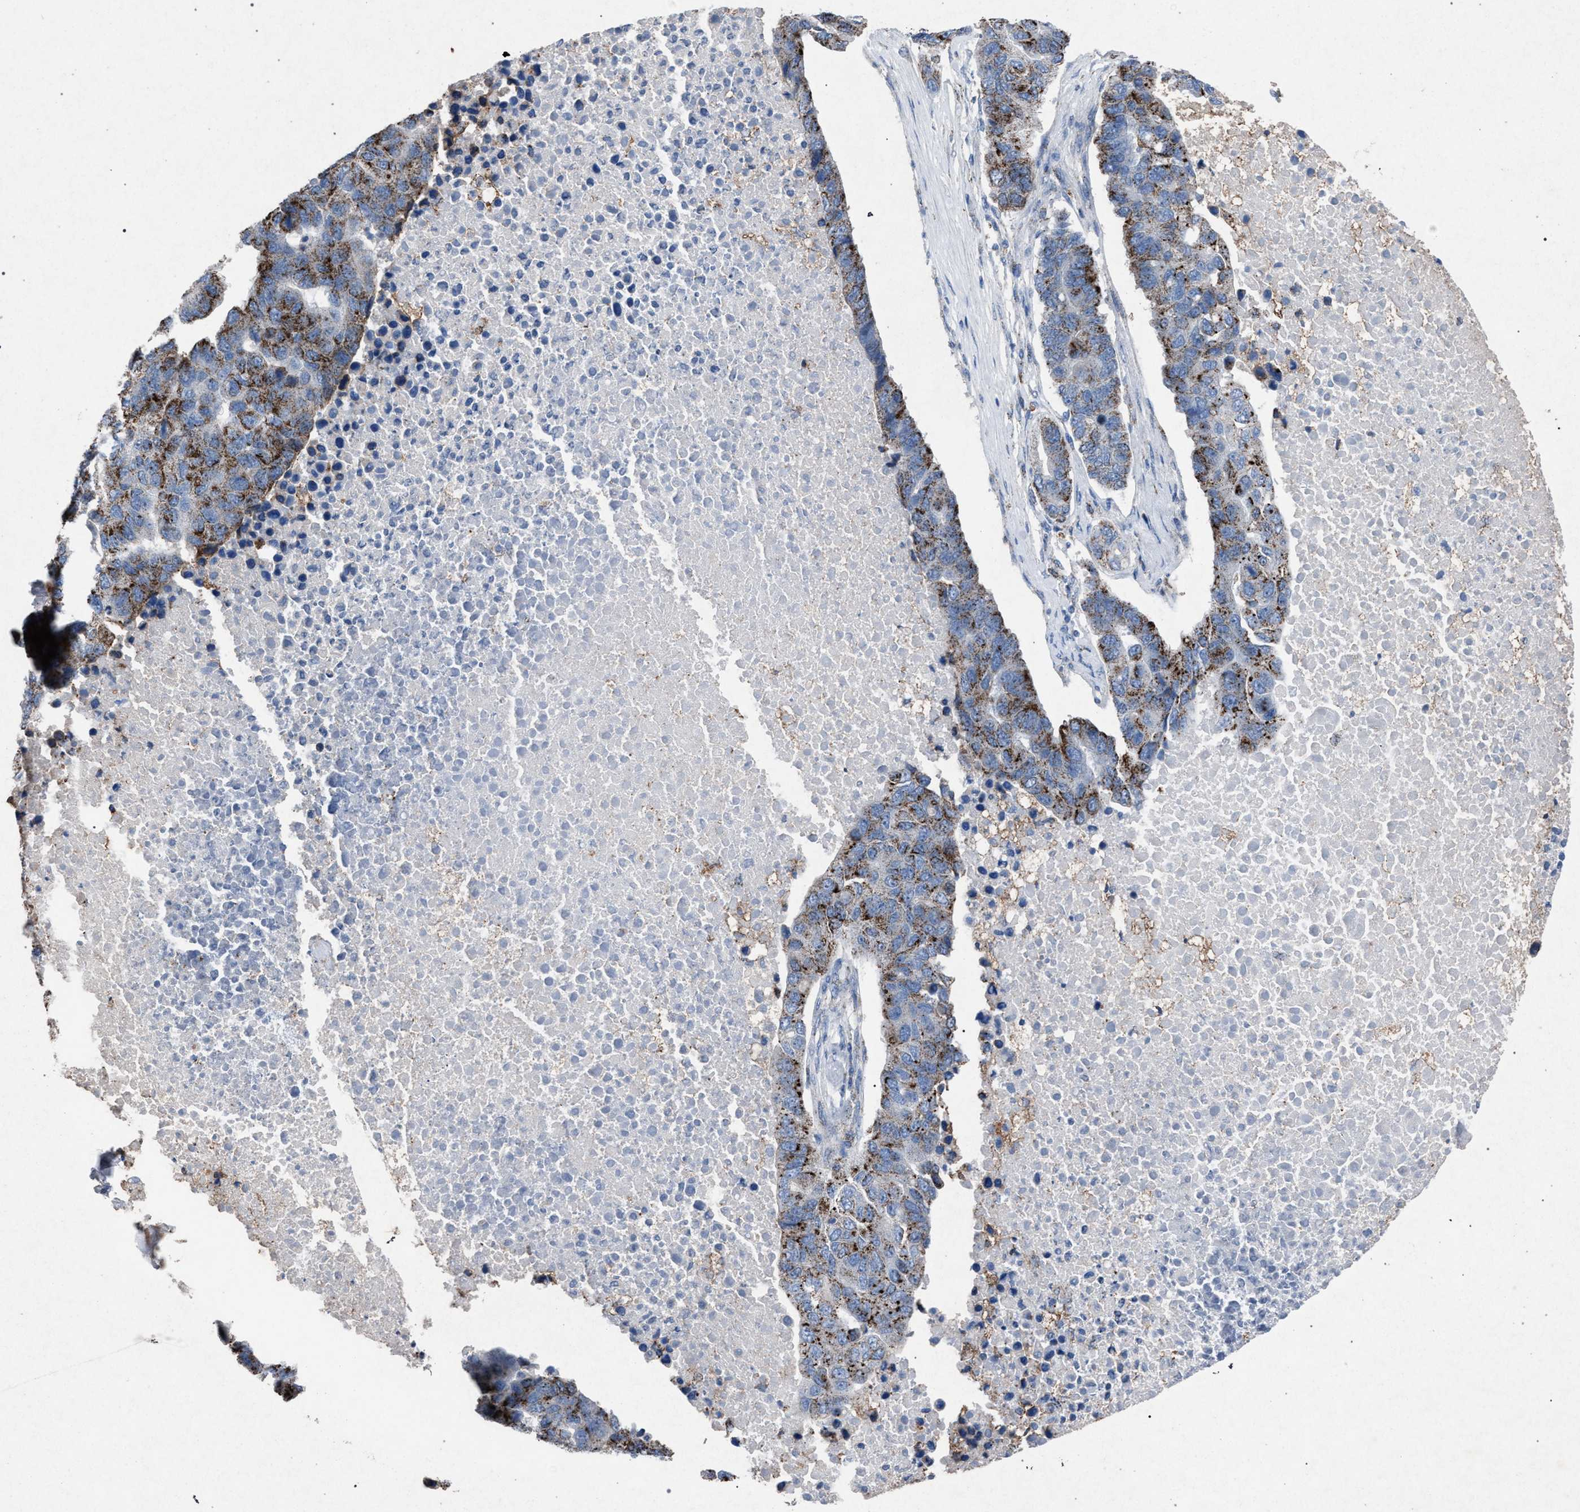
{"staining": {"intensity": "moderate", "quantity": "25%-75%", "location": "cytoplasmic/membranous"}, "tissue": "pancreatic cancer", "cell_type": "Tumor cells", "image_type": "cancer", "snomed": [{"axis": "morphology", "description": "Adenocarcinoma, NOS"}, {"axis": "topography", "description": "Pancreas"}], "caption": "High-magnification brightfield microscopy of pancreatic cancer (adenocarcinoma) stained with DAB (brown) and counterstained with hematoxylin (blue). tumor cells exhibit moderate cytoplasmic/membranous expression is present in approximately25%-75% of cells.", "gene": "HSD17B4", "patient": {"sex": "female", "age": 61}}